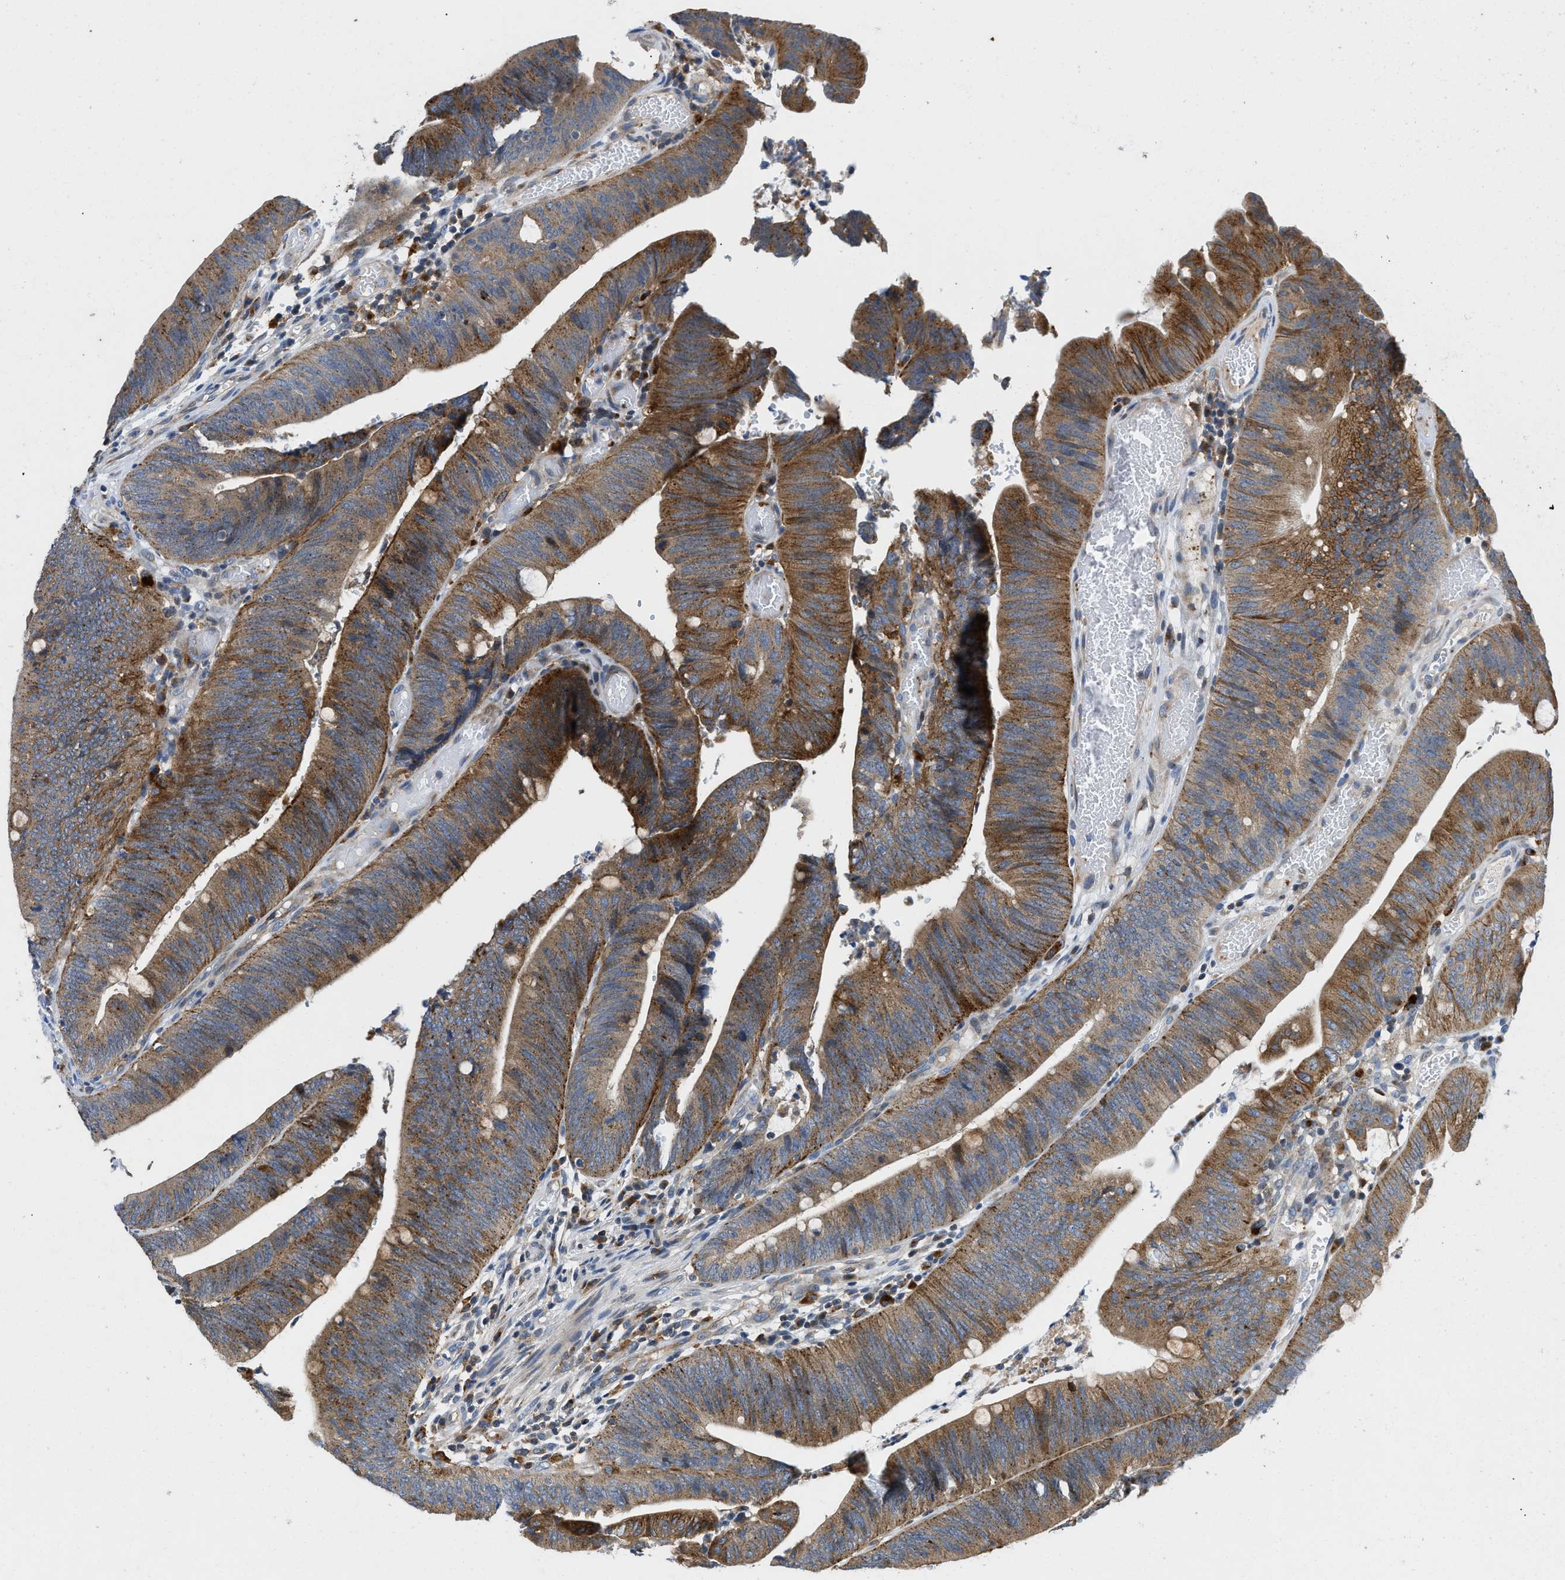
{"staining": {"intensity": "moderate", "quantity": ">75%", "location": "cytoplasmic/membranous"}, "tissue": "colorectal cancer", "cell_type": "Tumor cells", "image_type": "cancer", "snomed": [{"axis": "morphology", "description": "Normal tissue, NOS"}, {"axis": "morphology", "description": "Adenocarcinoma, NOS"}, {"axis": "topography", "description": "Rectum"}], "caption": "A micrograph of colorectal adenocarcinoma stained for a protein displays moderate cytoplasmic/membranous brown staining in tumor cells.", "gene": "ENPP4", "patient": {"sex": "female", "age": 66}}